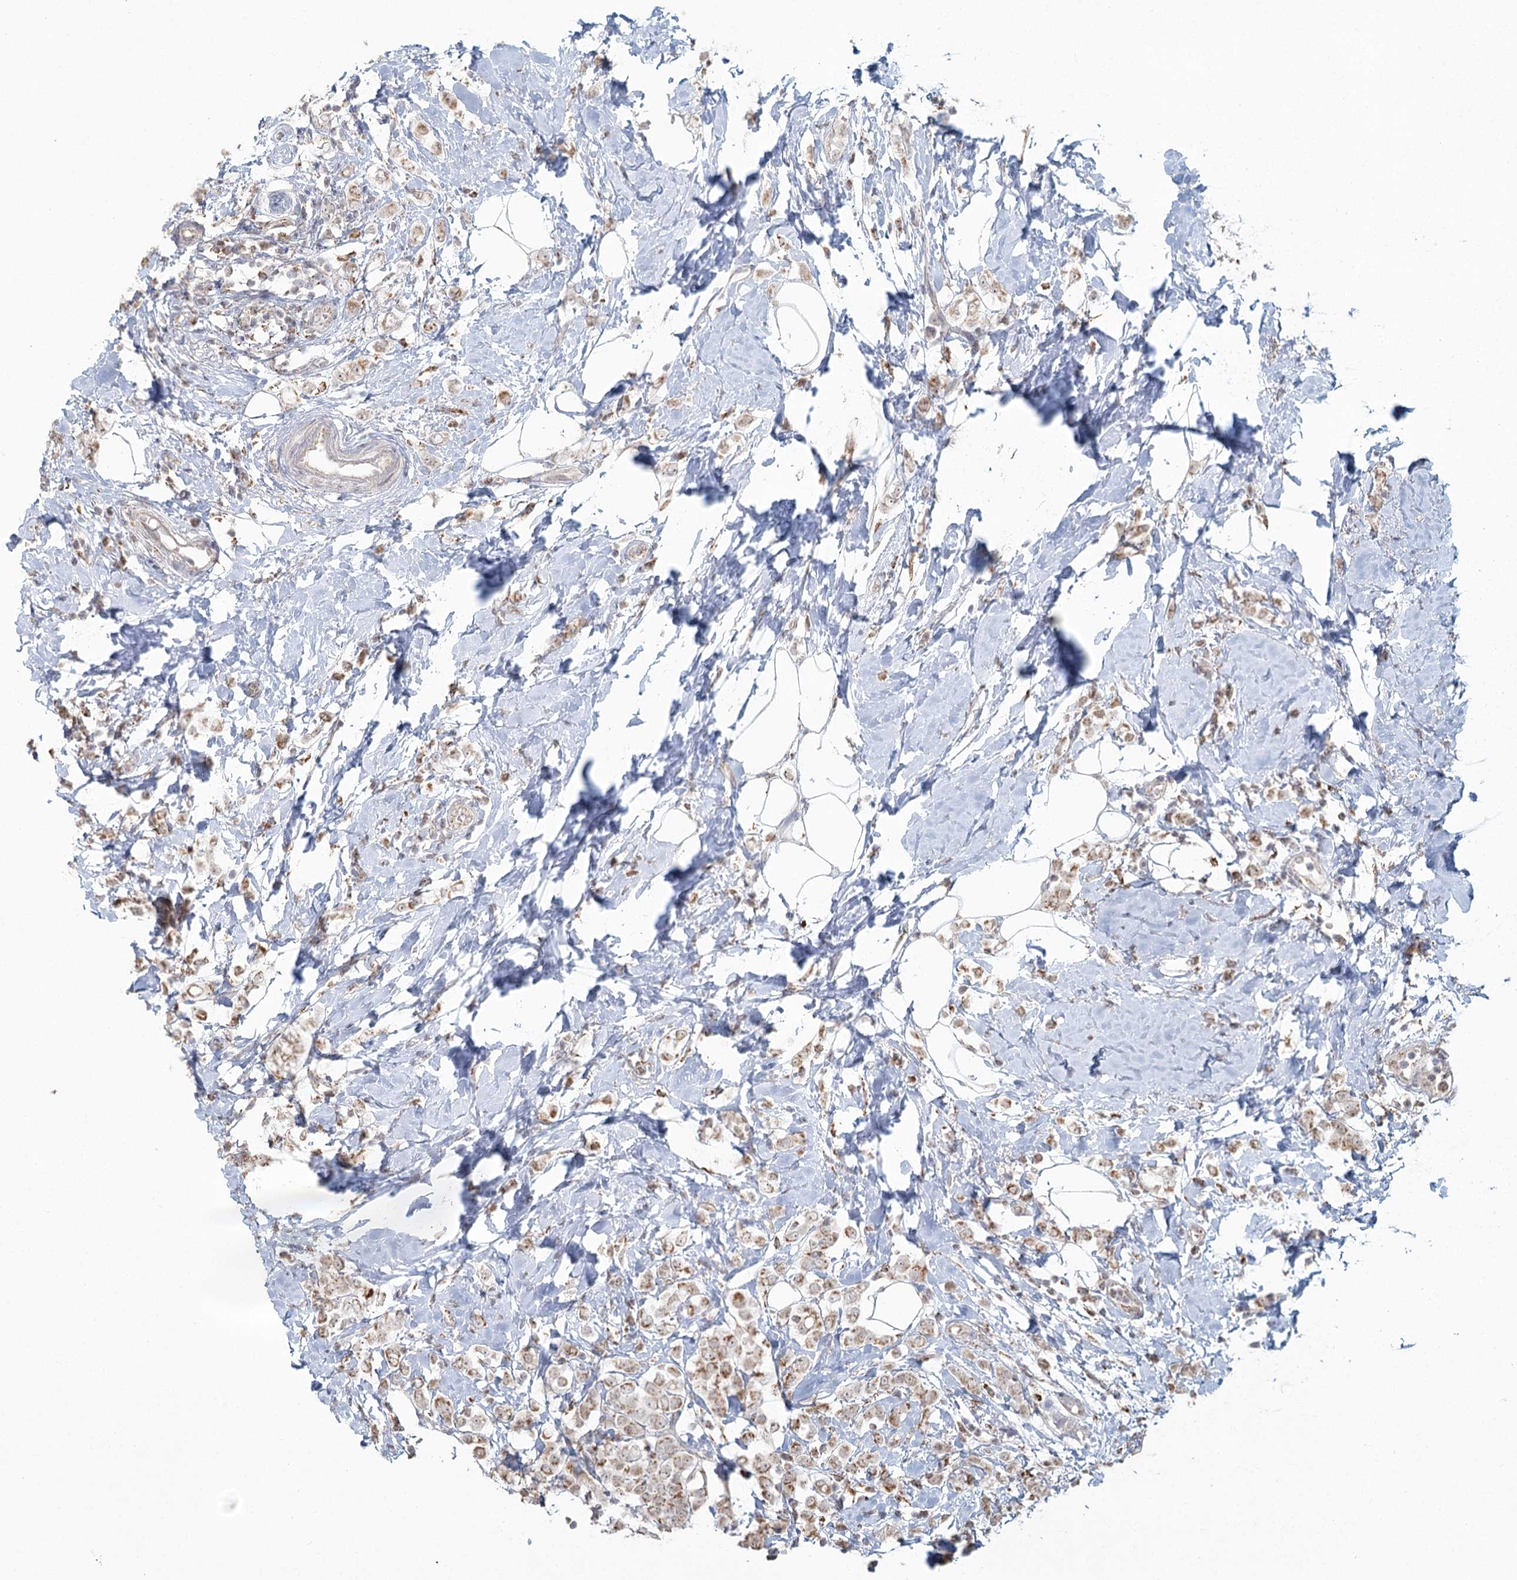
{"staining": {"intensity": "moderate", "quantity": ">75%", "location": "cytoplasmic/membranous"}, "tissue": "breast cancer", "cell_type": "Tumor cells", "image_type": "cancer", "snomed": [{"axis": "morphology", "description": "Lobular carcinoma"}, {"axis": "topography", "description": "Breast"}], "caption": "Human breast cancer (lobular carcinoma) stained with a brown dye displays moderate cytoplasmic/membranous positive staining in approximately >75% of tumor cells.", "gene": "LACTB", "patient": {"sex": "female", "age": 47}}